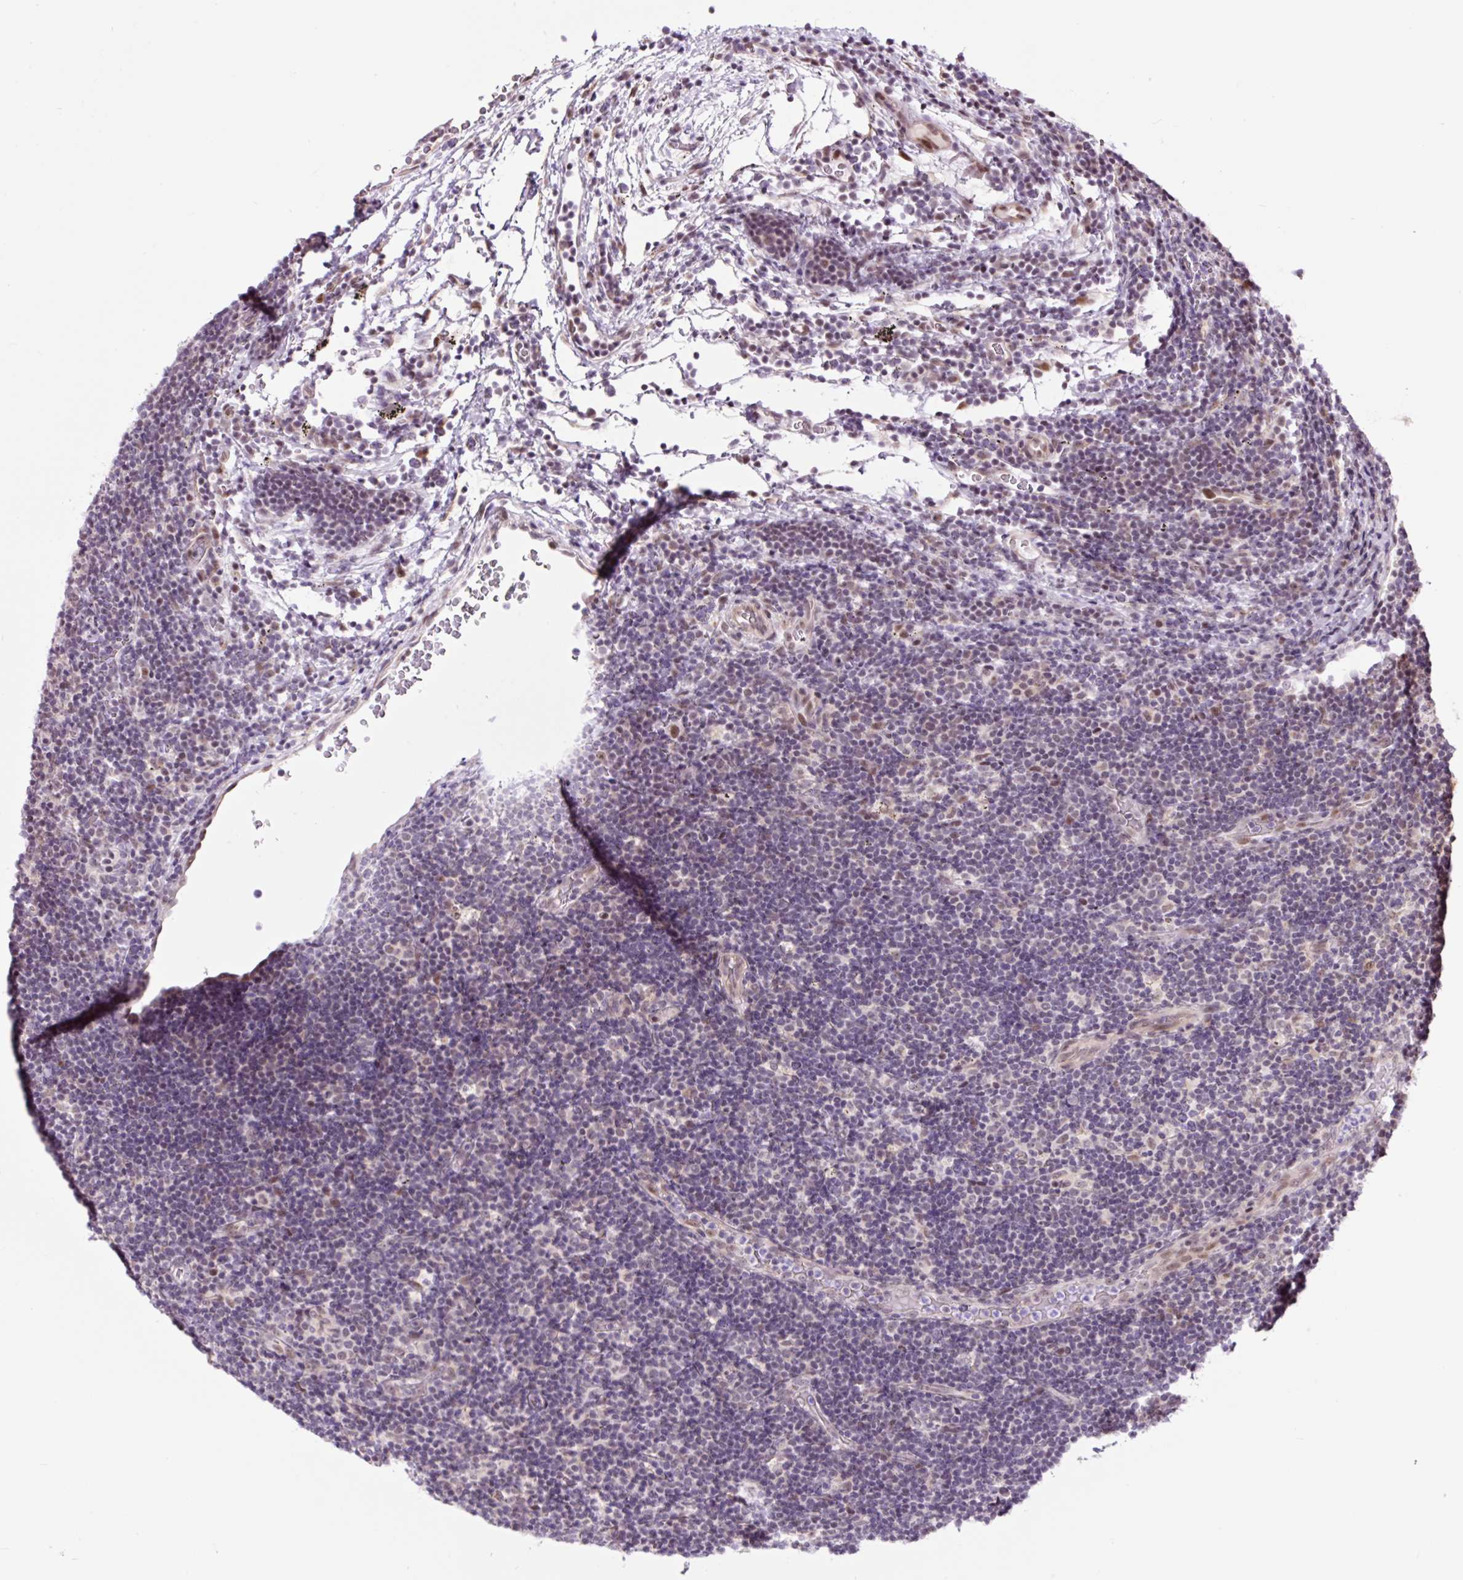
{"staining": {"intensity": "weak", "quantity": ">75%", "location": "nuclear"}, "tissue": "lymphoma", "cell_type": "Tumor cells", "image_type": "cancer", "snomed": [{"axis": "morphology", "description": "Hodgkin's disease, NOS"}, {"axis": "topography", "description": "Lymph node"}], "caption": "Protein staining demonstrates weak nuclear positivity in about >75% of tumor cells in Hodgkin's disease.", "gene": "TAF1A", "patient": {"sex": "female", "age": 57}}